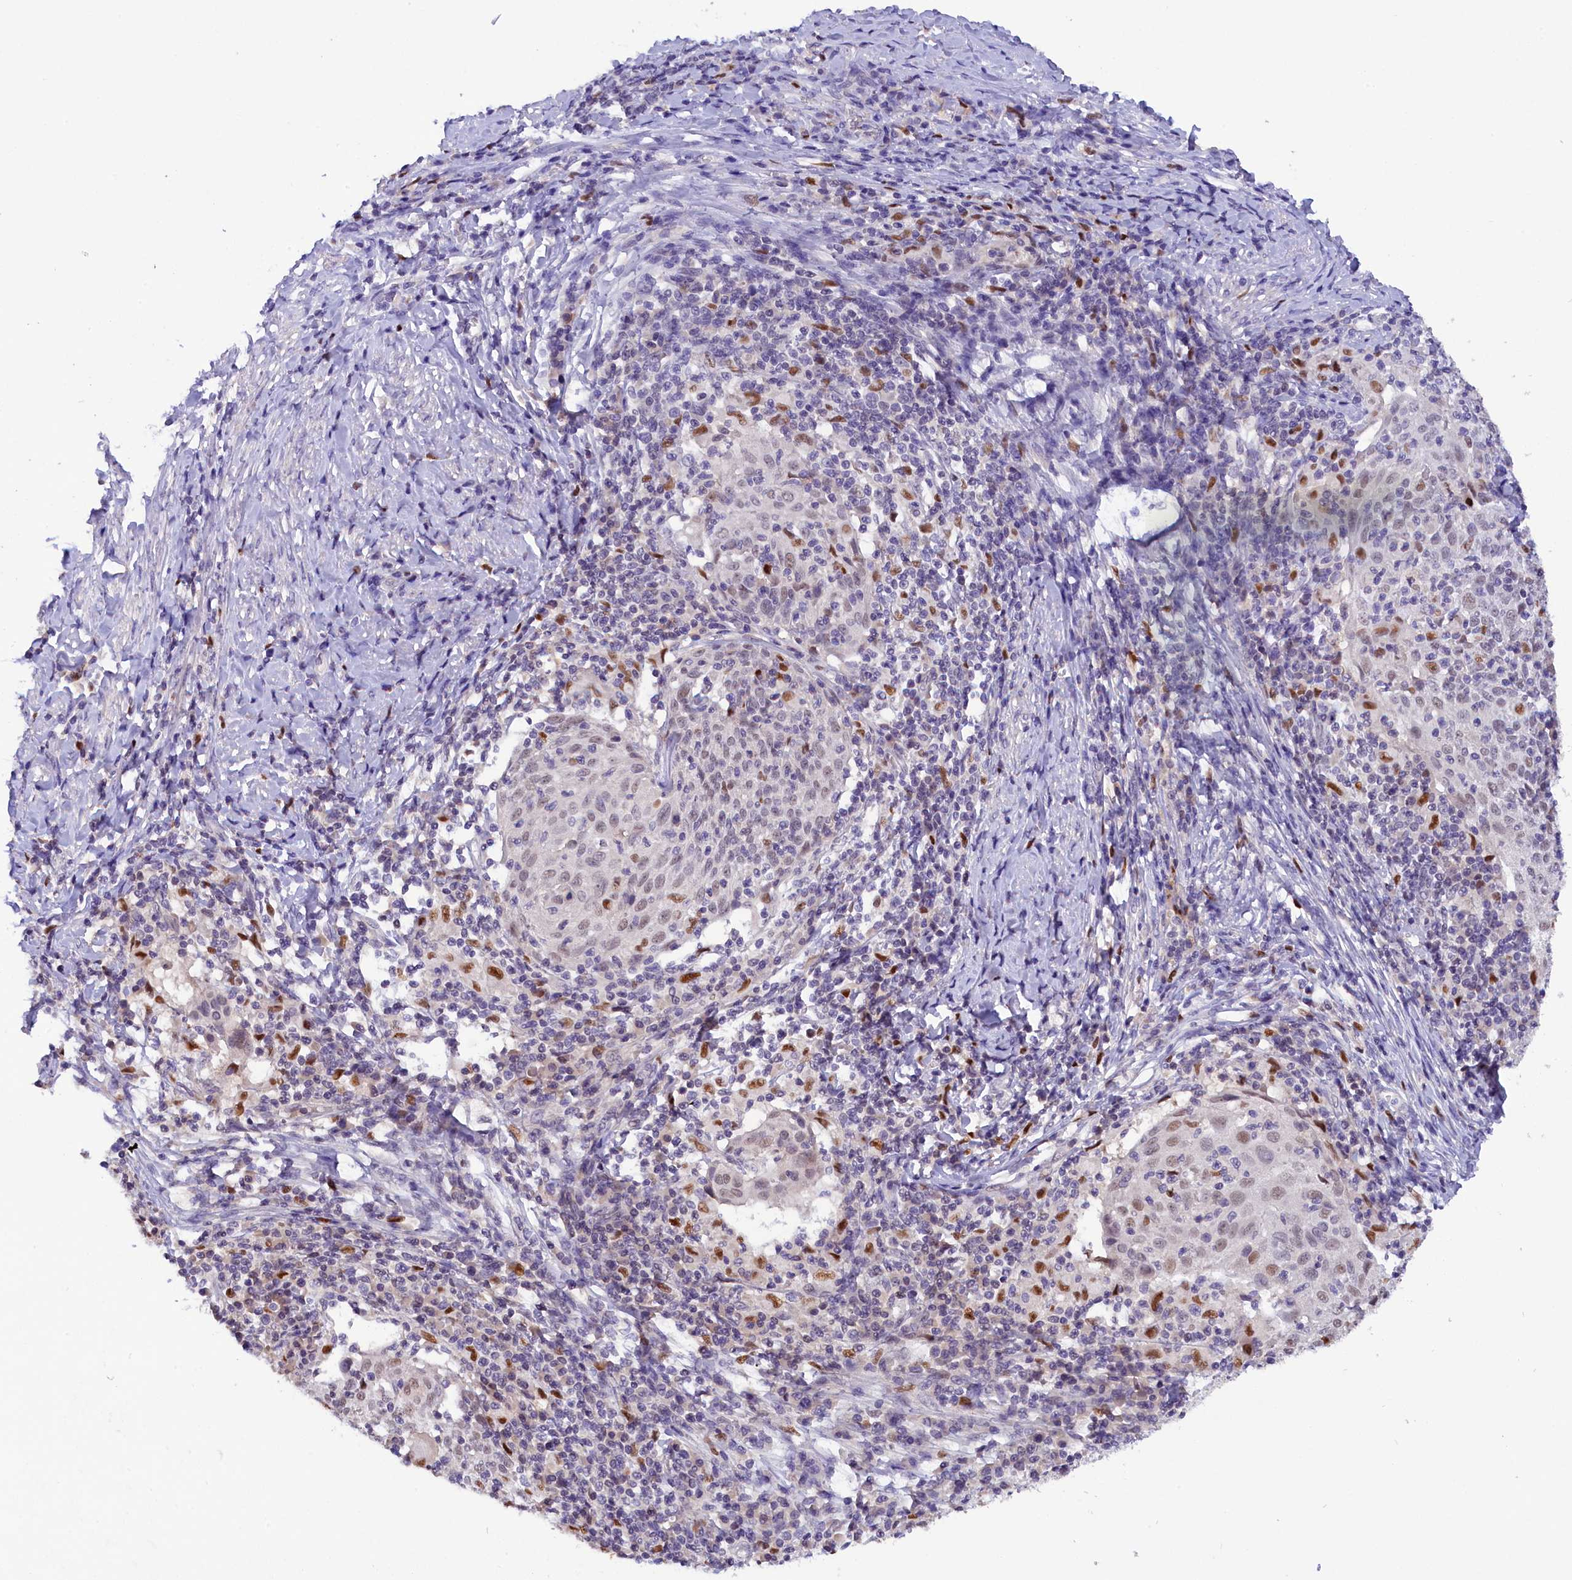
{"staining": {"intensity": "weak", "quantity": "<25%", "location": "nuclear"}, "tissue": "cervical cancer", "cell_type": "Tumor cells", "image_type": "cancer", "snomed": [{"axis": "morphology", "description": "Squamous cell carcinoma, NOS"}, {"axis": "topography", "description": "Cervix"}], "caption": "Histopathology image shows no protein expression in tumor cells of cervical cancer tissue.", "gene": "BTBD9", "patient": {"sex": "female", "age": 52}}